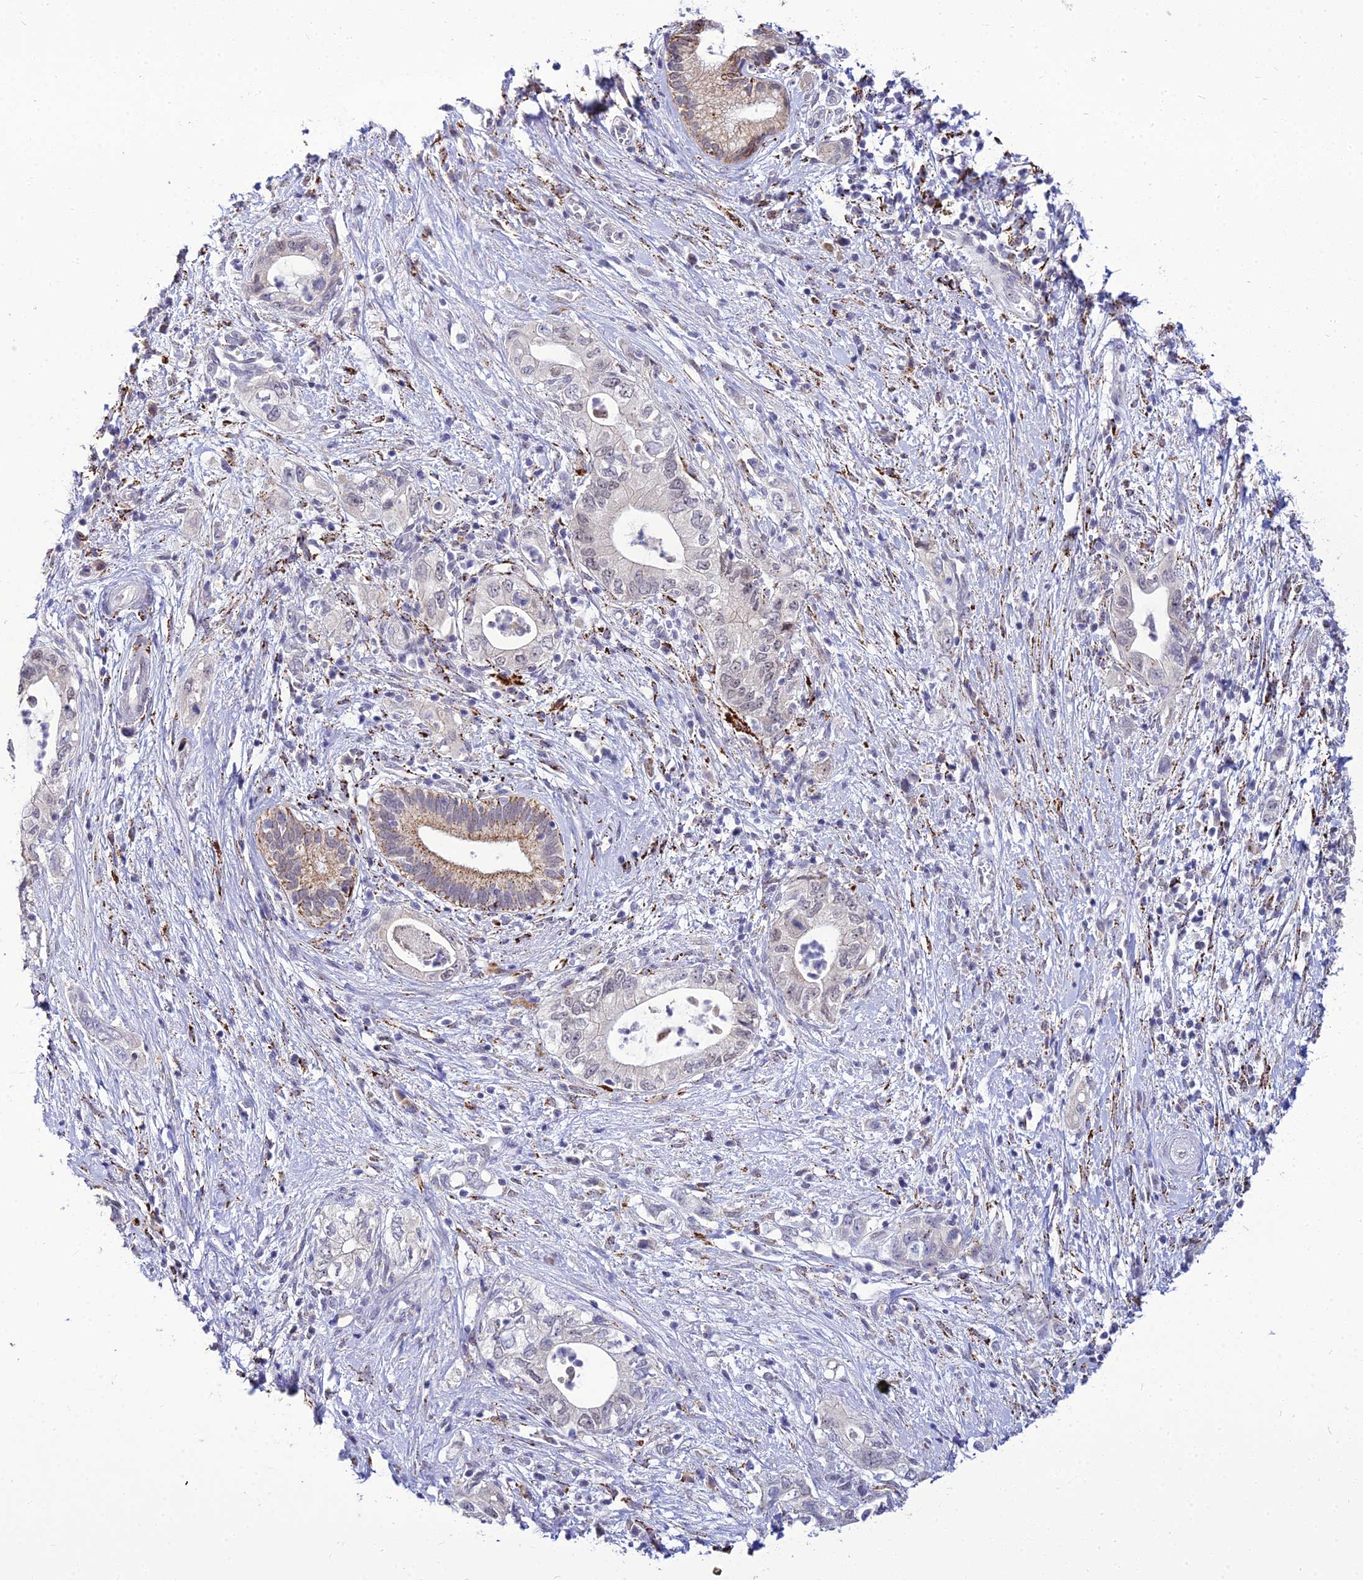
{"staining": {"intensity": "negative", "quantity": "none", "location": "none"}, "tissue": "pancreatic cancer", "cell_type": "Tumor cells", "image_type": "cancer", "snomed": [{"axis": "morphology", "description": "Adenocarcinoma, NOS"}, {"axis": "topography", "description": "Pancreas"}], "caption": "Adenocarcinoma (pancreatic) was stained to show a protein in brown. There is no significant positivity in tumor cells.", "gene": "C6orf163", "patient": {"sex": "female", "age": 73}}